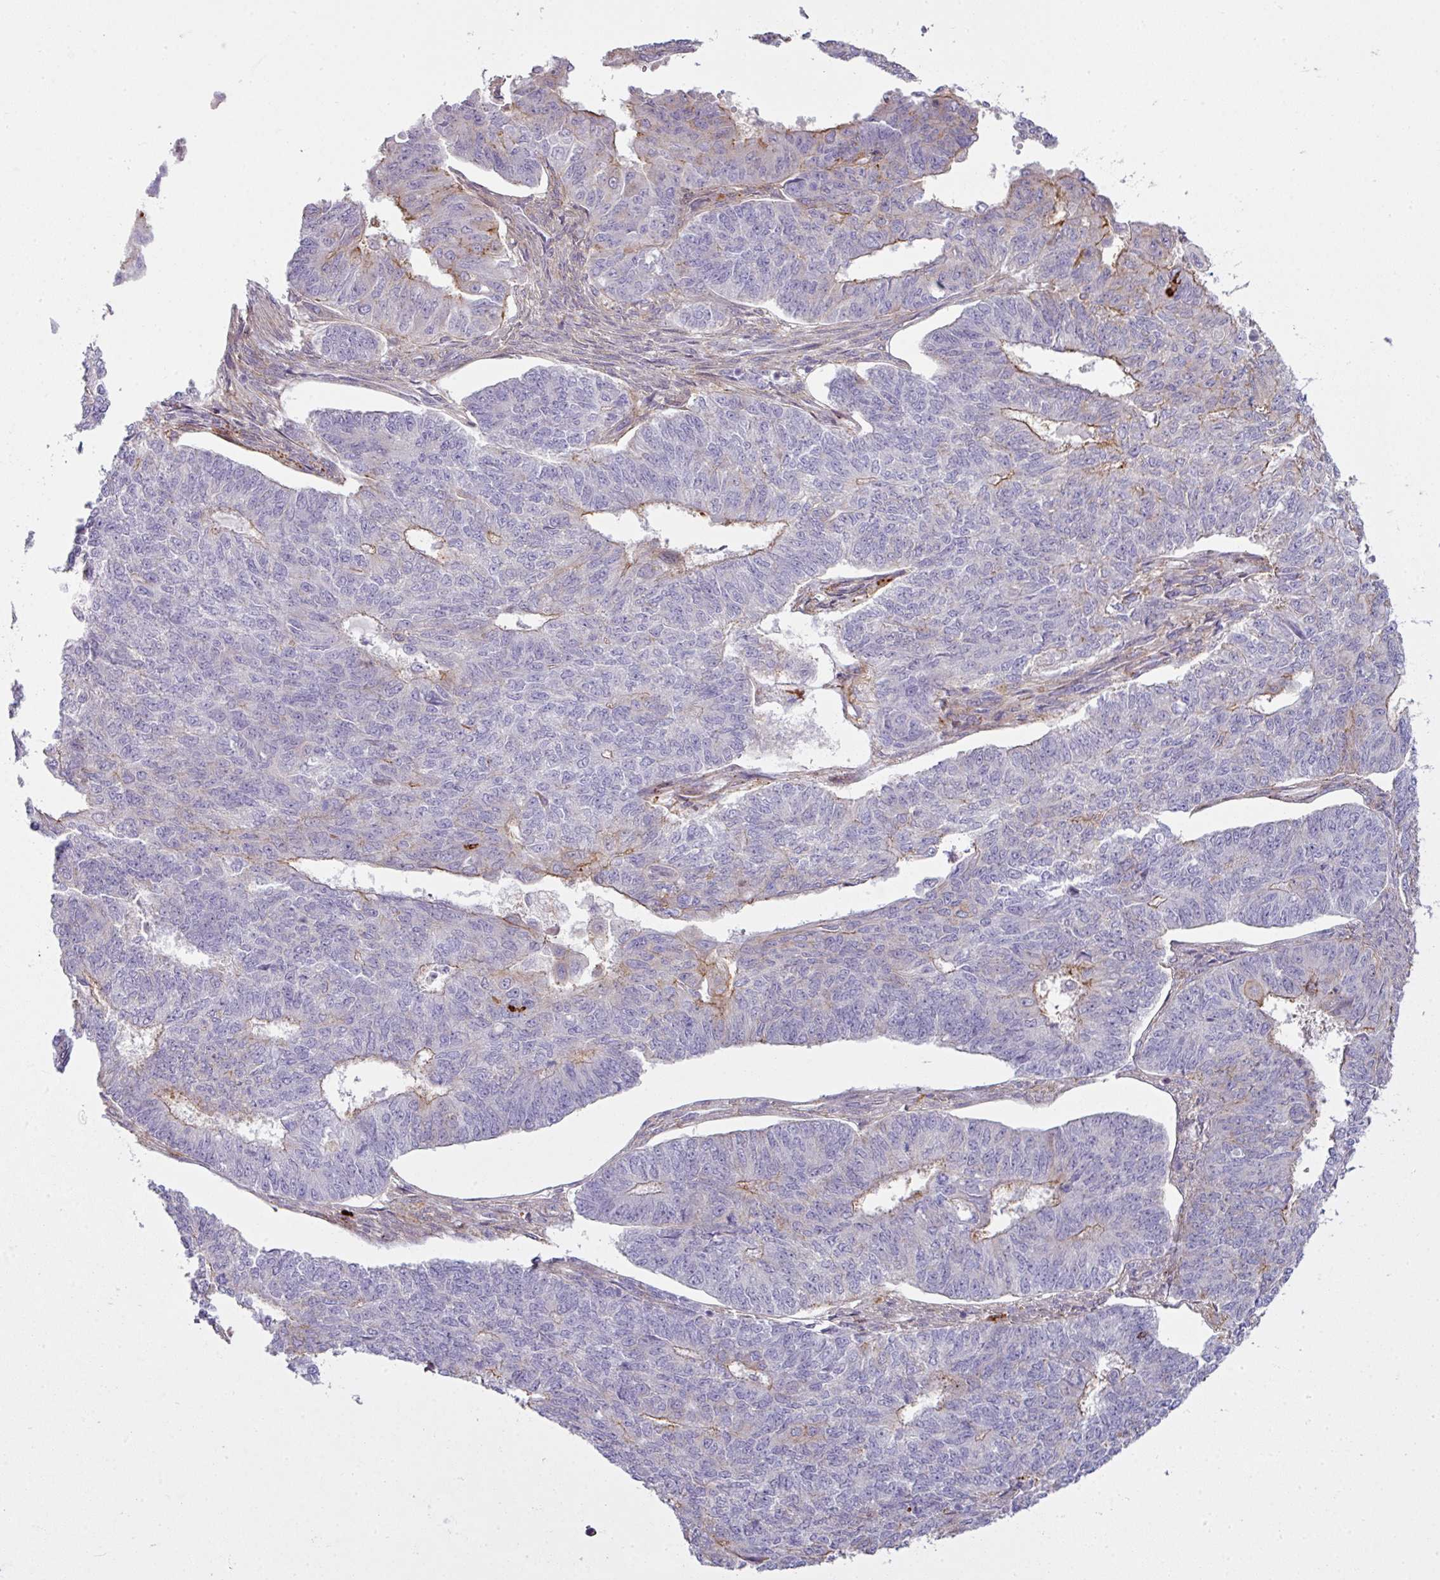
{"staining": {"intensity": "negative", "quantity": "none", "location": "none"}, "tissue": "endometrial cancer", "cell_type": "Tumor cells", "image_type": "cancer", "snomed": [{"axis": "morphology", "description": "Adenocarcinoma, NOS"}, {"axis": "topography", "description": "Endometrium"}], "caption": "Immunohistochemistry of endometrial cancer (adenocarcinoma) demonstrates no expression in tumor cells.", "gene": "COL8A1", "patient": {"sex": "female", "age": 32}}